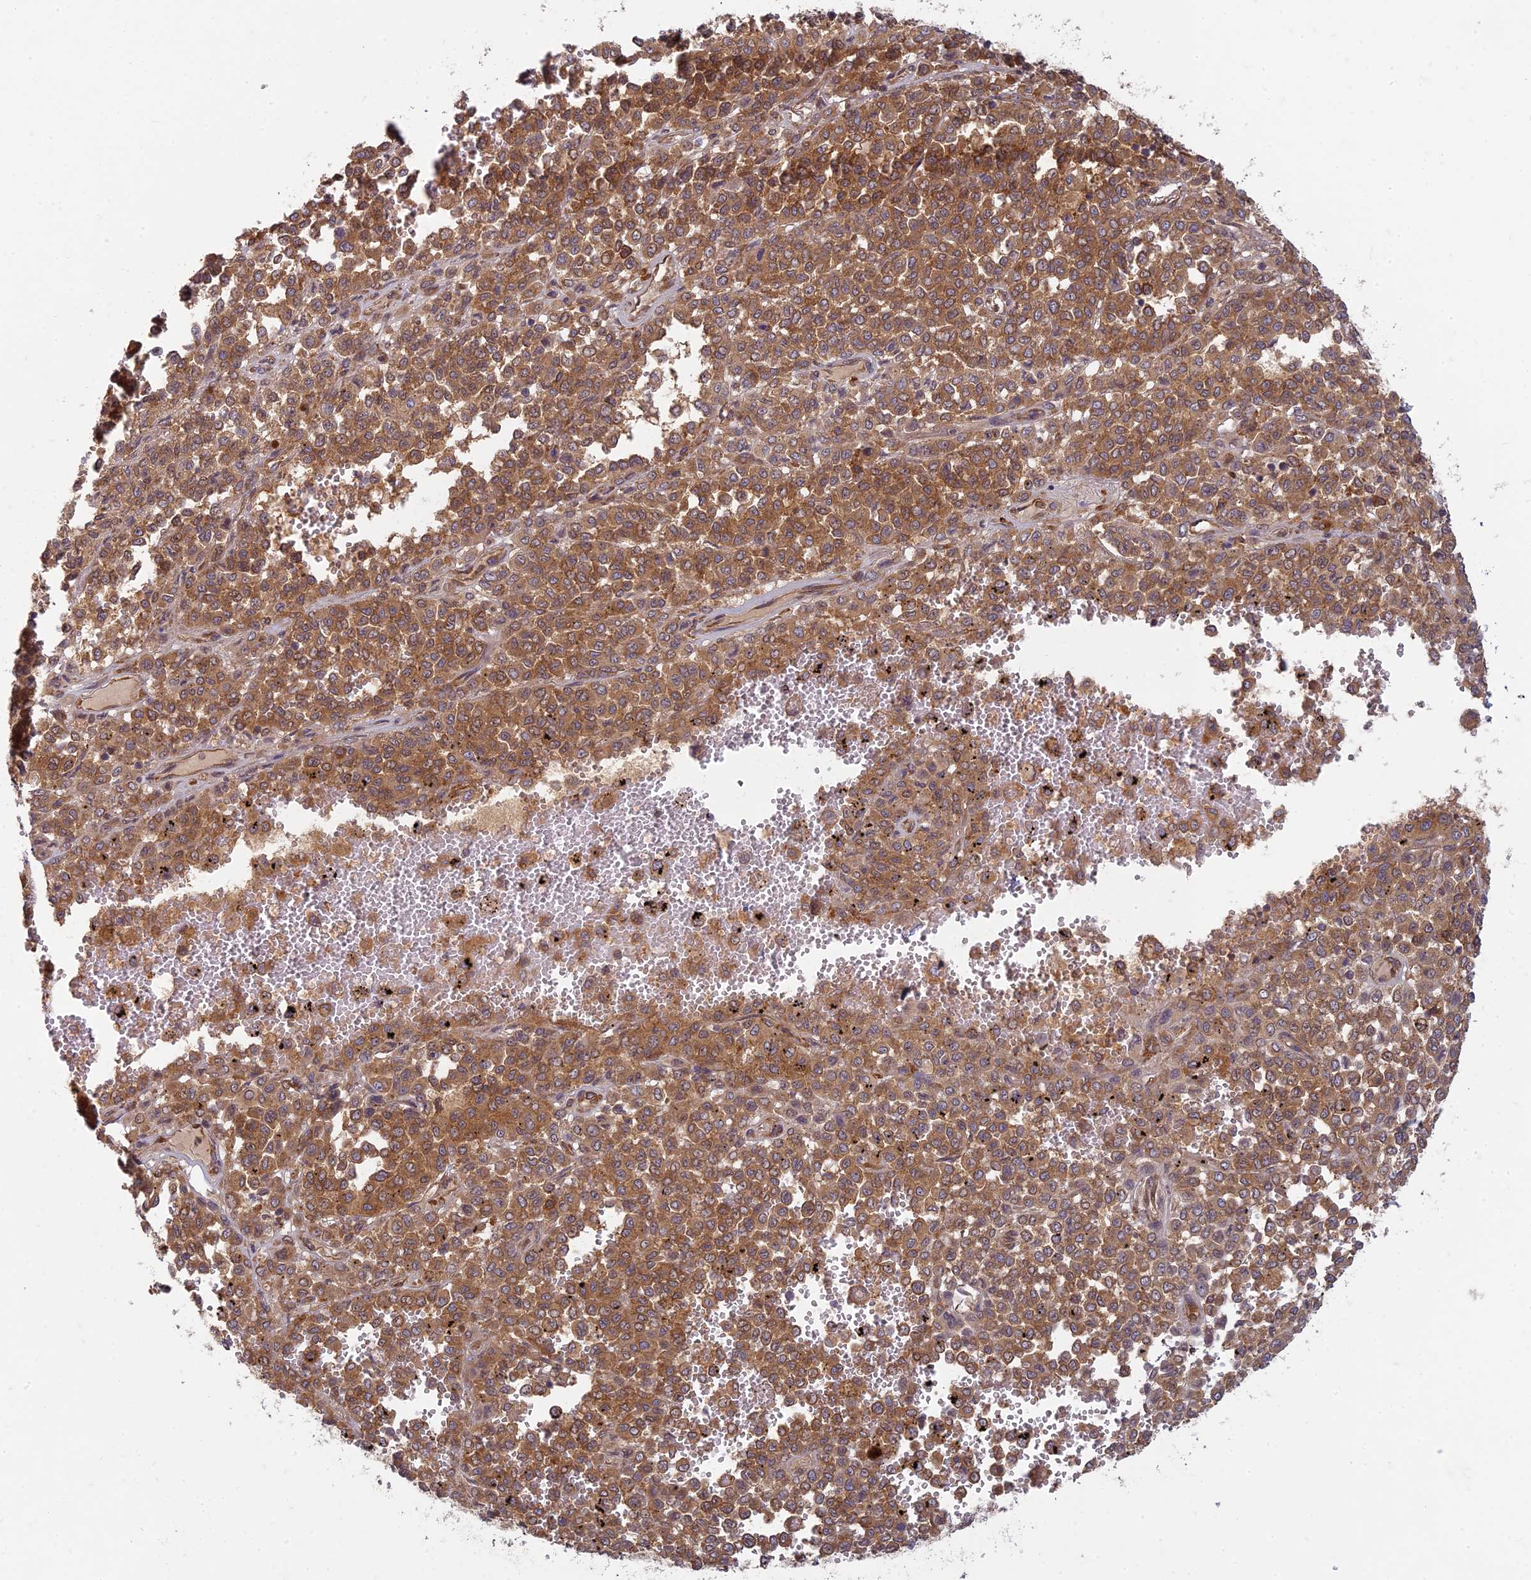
{"staining": {"intensity": "moderate", "quantity": ">75%", "location": "cytoplasmic/membranous"}, "tissue": "melanoma", "cell_type": "Tumor cells", "image_type": "cancer", "snomed": [{"axis": "morphology", "description": "Malignant melanoma, Metastatic site"}, {"axis": "topography", "description": "Pancreas"}], "caption": "Immunohistochemistry micrograph of neoplastic tissue: human melanoma stained using immunohistochemistry exhibits medium levels of moderate protein expression localized specifically in the cytoplasmic/membranous of tumor cells, appearing as a cytoplasmic/membranous brown color.", "gene": "TCF25", "patient": {"sex": "female", "age": 30}}